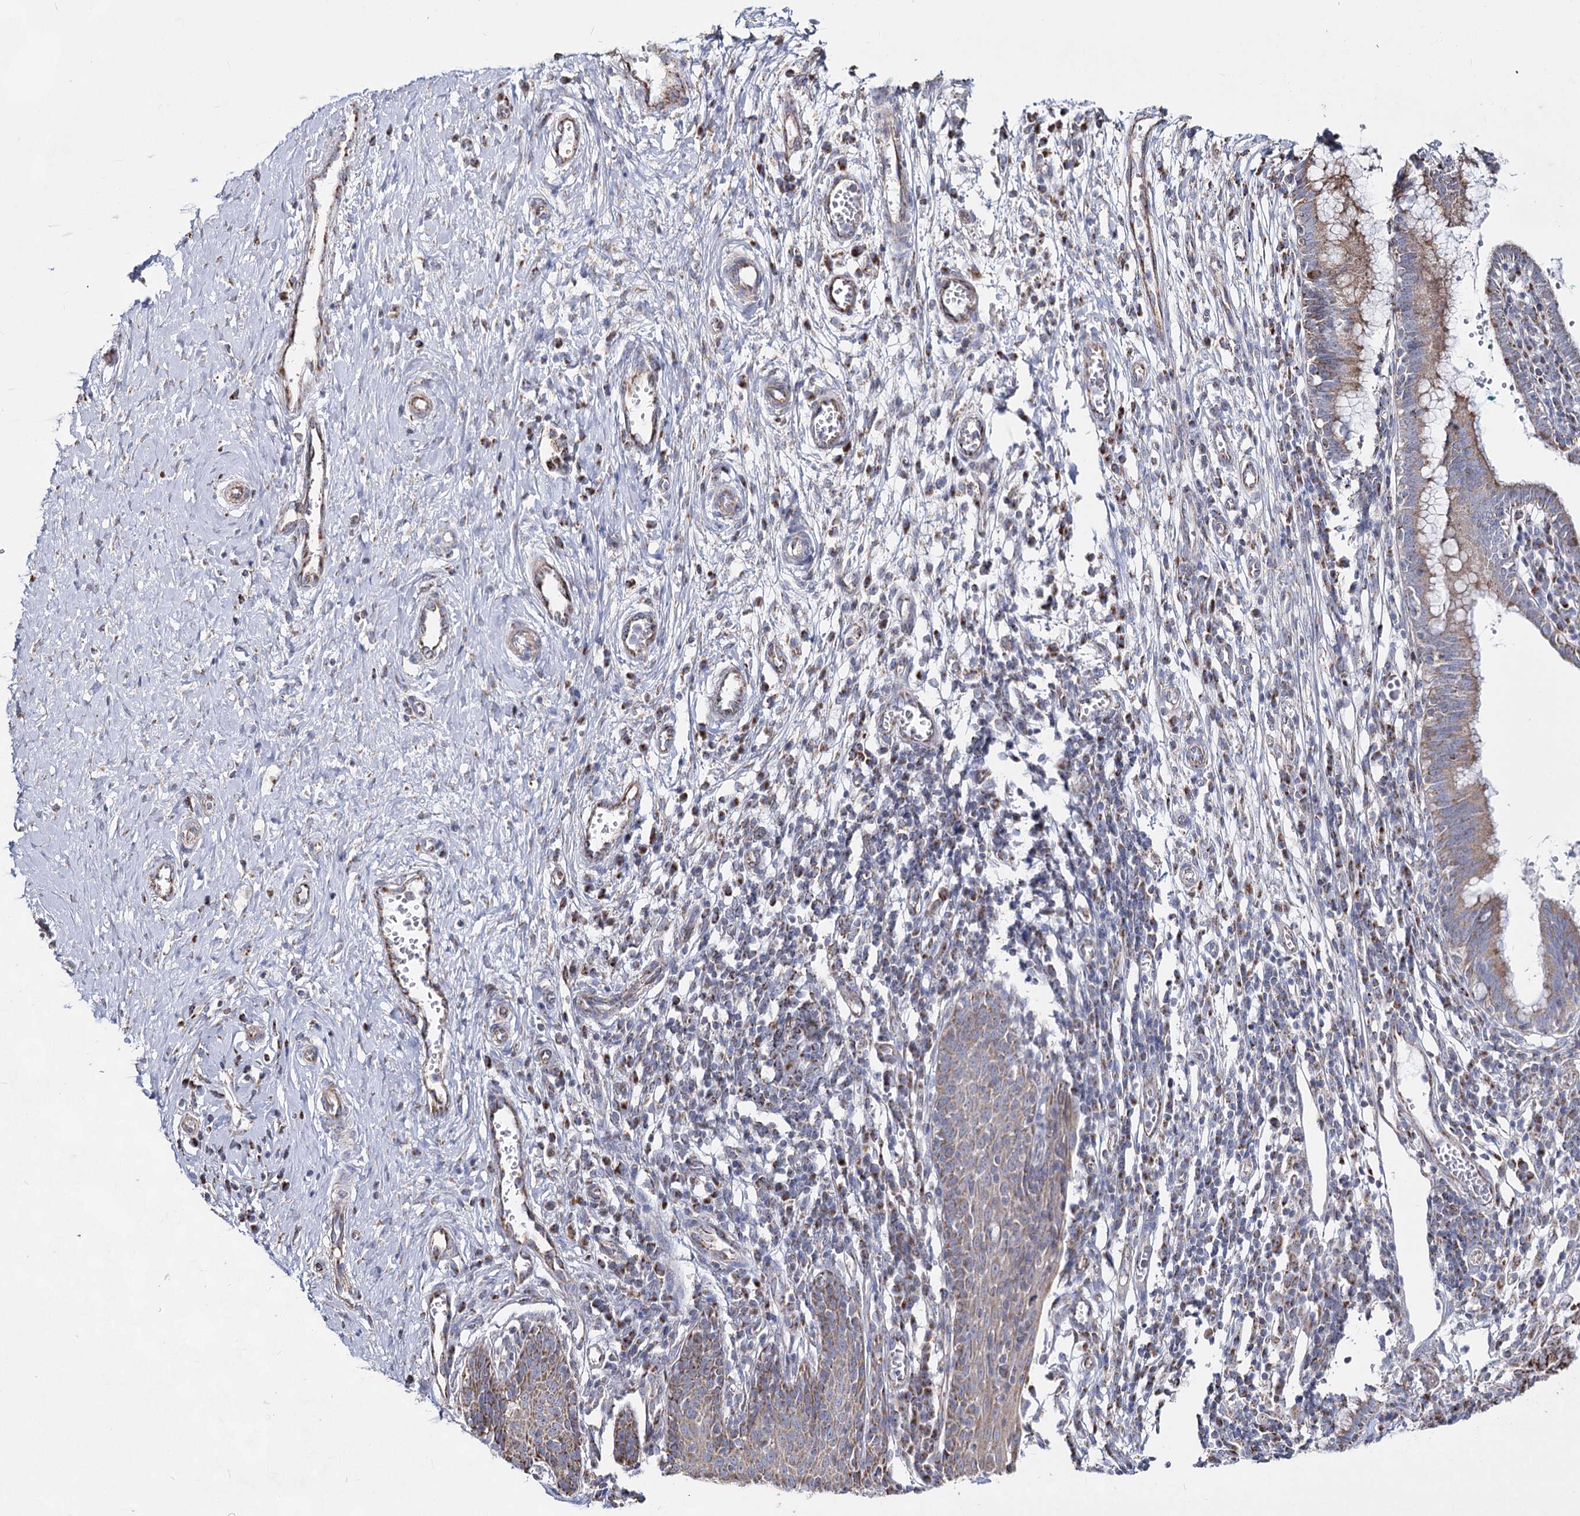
{"staining": {"intensity": "weak", "quantity": "25%-75%", "location": "cytoplasmic/membranous"}, "tissue": "cervix", "cell_type": "Glandular cells", "image_type": "normal", "snomed": [{"axis": "morphology", "description": "Normal tissue, NOS"}, {"axis": "morphology", "description": "Adenocarcinoma, NOS"}, {"axis": "topography", "description": "Cervix"}], "caption": "Cervix stained with immunohistochemistry (IHC) demonstrates weak cytoplasmic/membranous staining in about 25%-75% of glandular cells.", "gene": "CCDC73", "patient": {"sex": "female", "age": 29}}